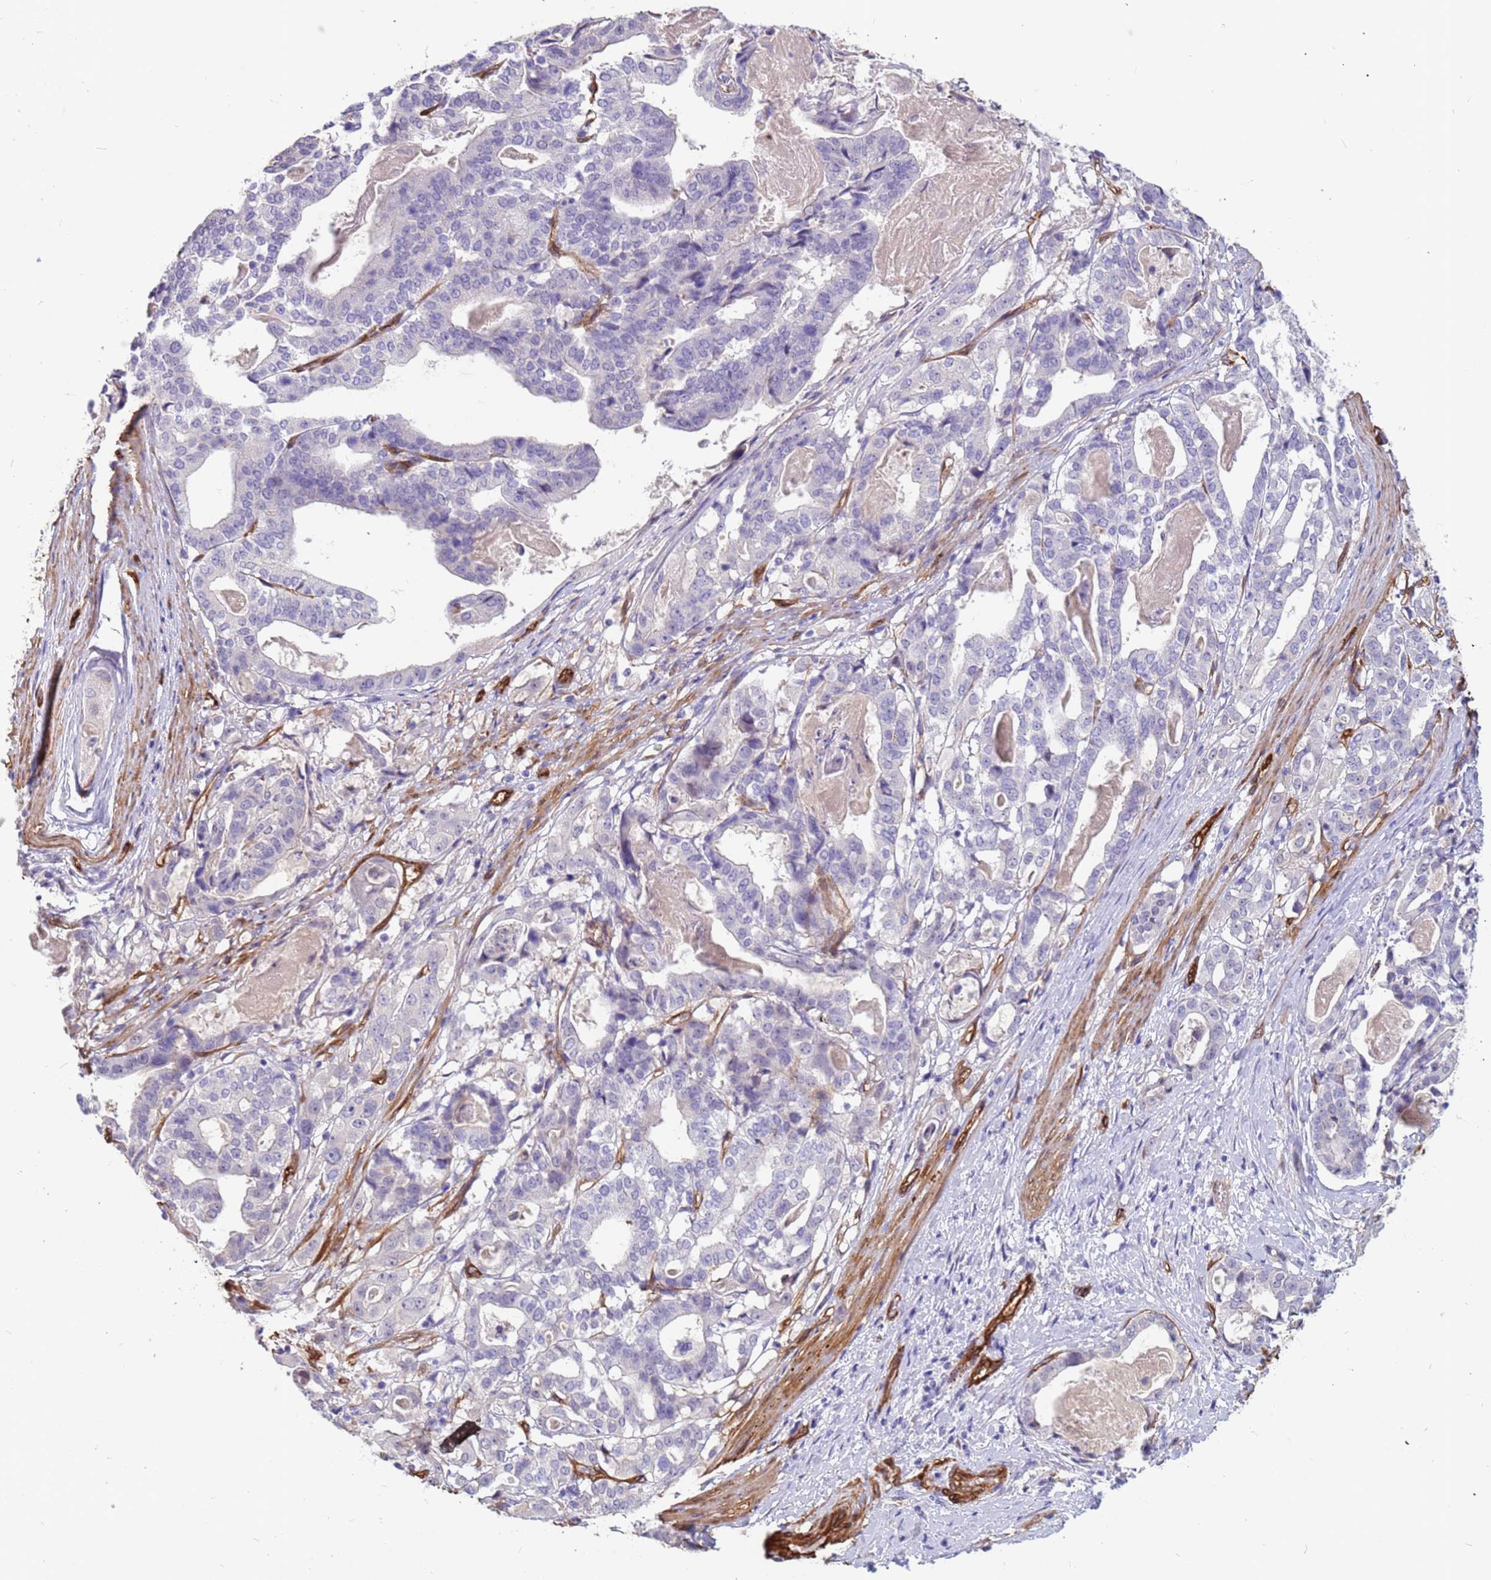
{"staining": {"intensity": "negative", "quantity": "none", "location": "none"}, "tissue": "stomach cancer", "cell_type": "Tumor cells", "image_type": "cancer", "snomed": [{"axis": "morphology", "description": "Adenocarcinoma, NOS"}, {"axis": "topography", "description": "Stomach"}], "caption": "This is an immunohistochemistry histopathology image of human stomach cancer. There is no positivity in tumor cells.", "gene": "EHD2", "patient": {"sex": "male", "age": 48}}